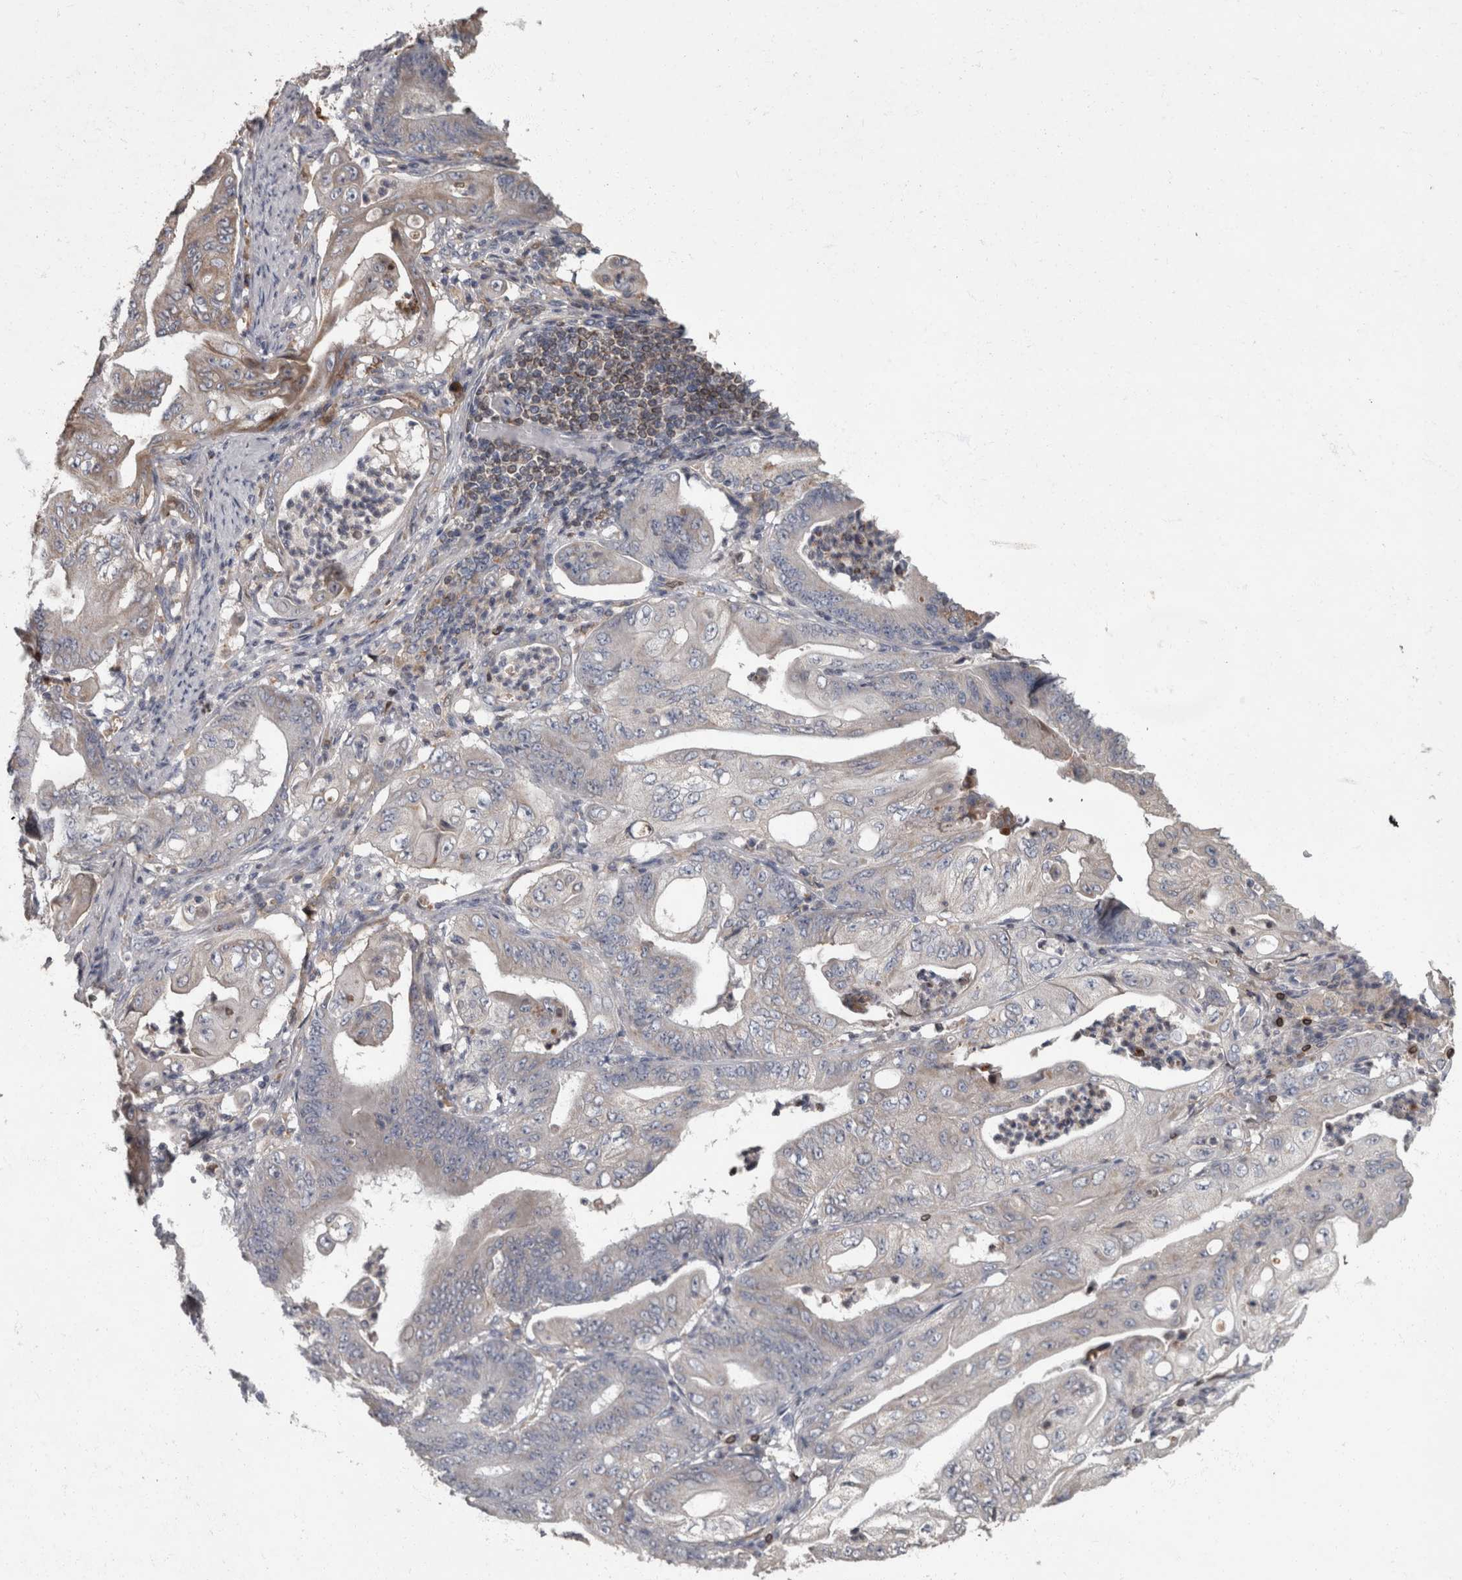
{"staining": {"intensity": "weak", "quantity": "<25%", "location": "cytoplasmic/membranous"}, "tissue": "stomach cancer", "cell_type": "Tumor cells", "image_type": "cancer", "snomed": [{"axis": "morphology", "description": "Adenocarcinoma, NOS"}, {"axis": "topography", "description": "Stomach"}], "caption": "This is an immunohistochemistry (IHC) histopathology image of human stomach adenocarcinoma. There is no expression in tumor cells.", "gene": "PPP1R3C", "patient": {"sex": "female", "age": 73}}